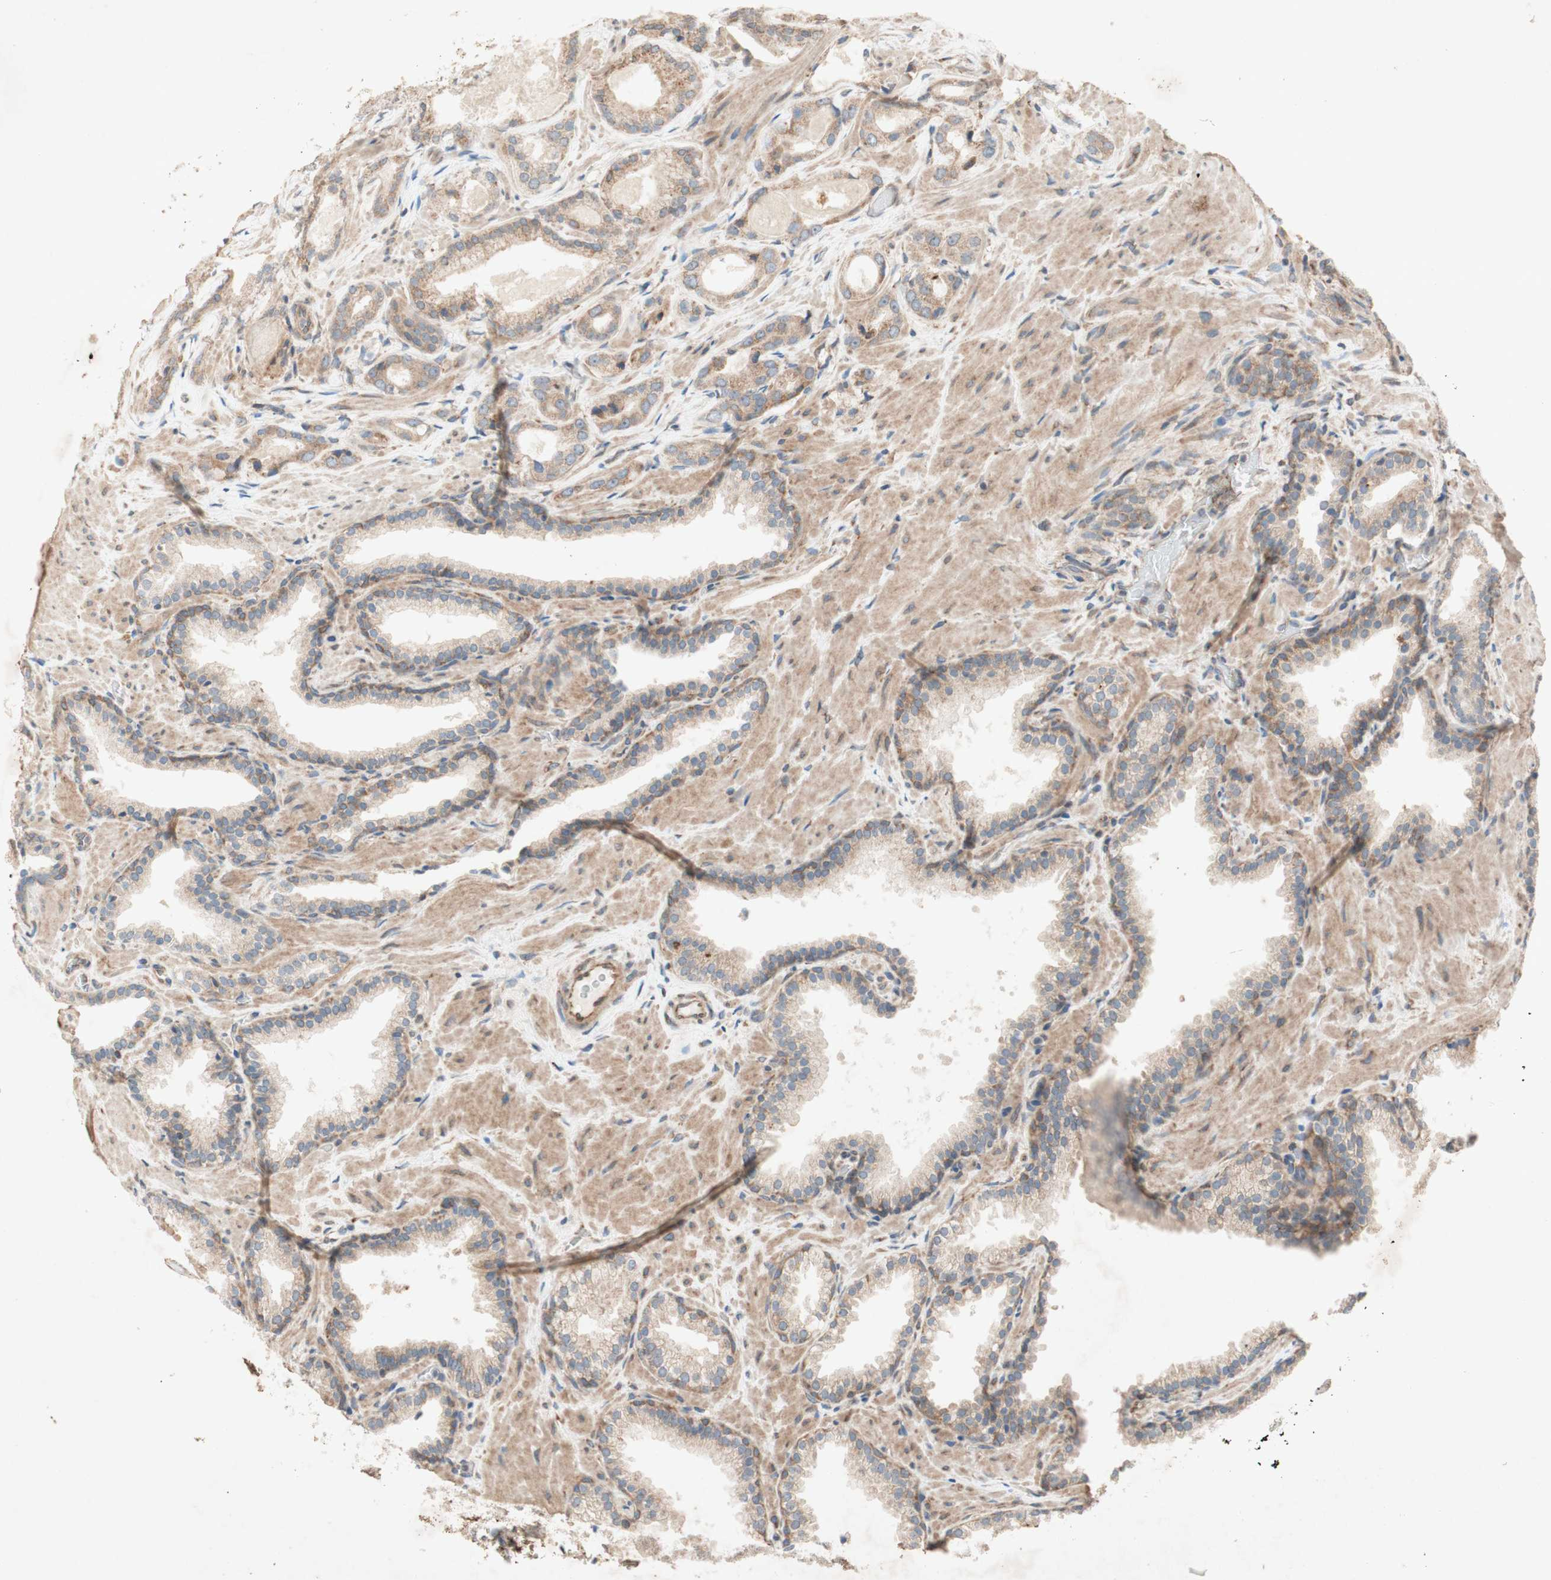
{"staining": {"intensity": "weak", "quantity": ">75%", "location": "cytoplasmic/membranous"}, "tissue": "prostate cancer", "cell_type": "Tumor cells", "image_type": "cancer", "snomed": [{"axis": "morphology", "description": "Adenocarcinoma, High grade"}, {"axis": "topography", "description": "Prostate"}], "caption": "Immunohistochemistry (IHC) image of prostate cancer (high-grade adenocarcinoma) stained for a protein (brown), which exhibits low levels of weak cytoplasmic/membranous expression in about >75% of tumor cells.", "gene": "SOCS2", "patient": {"sex": "male", "age": 64}}